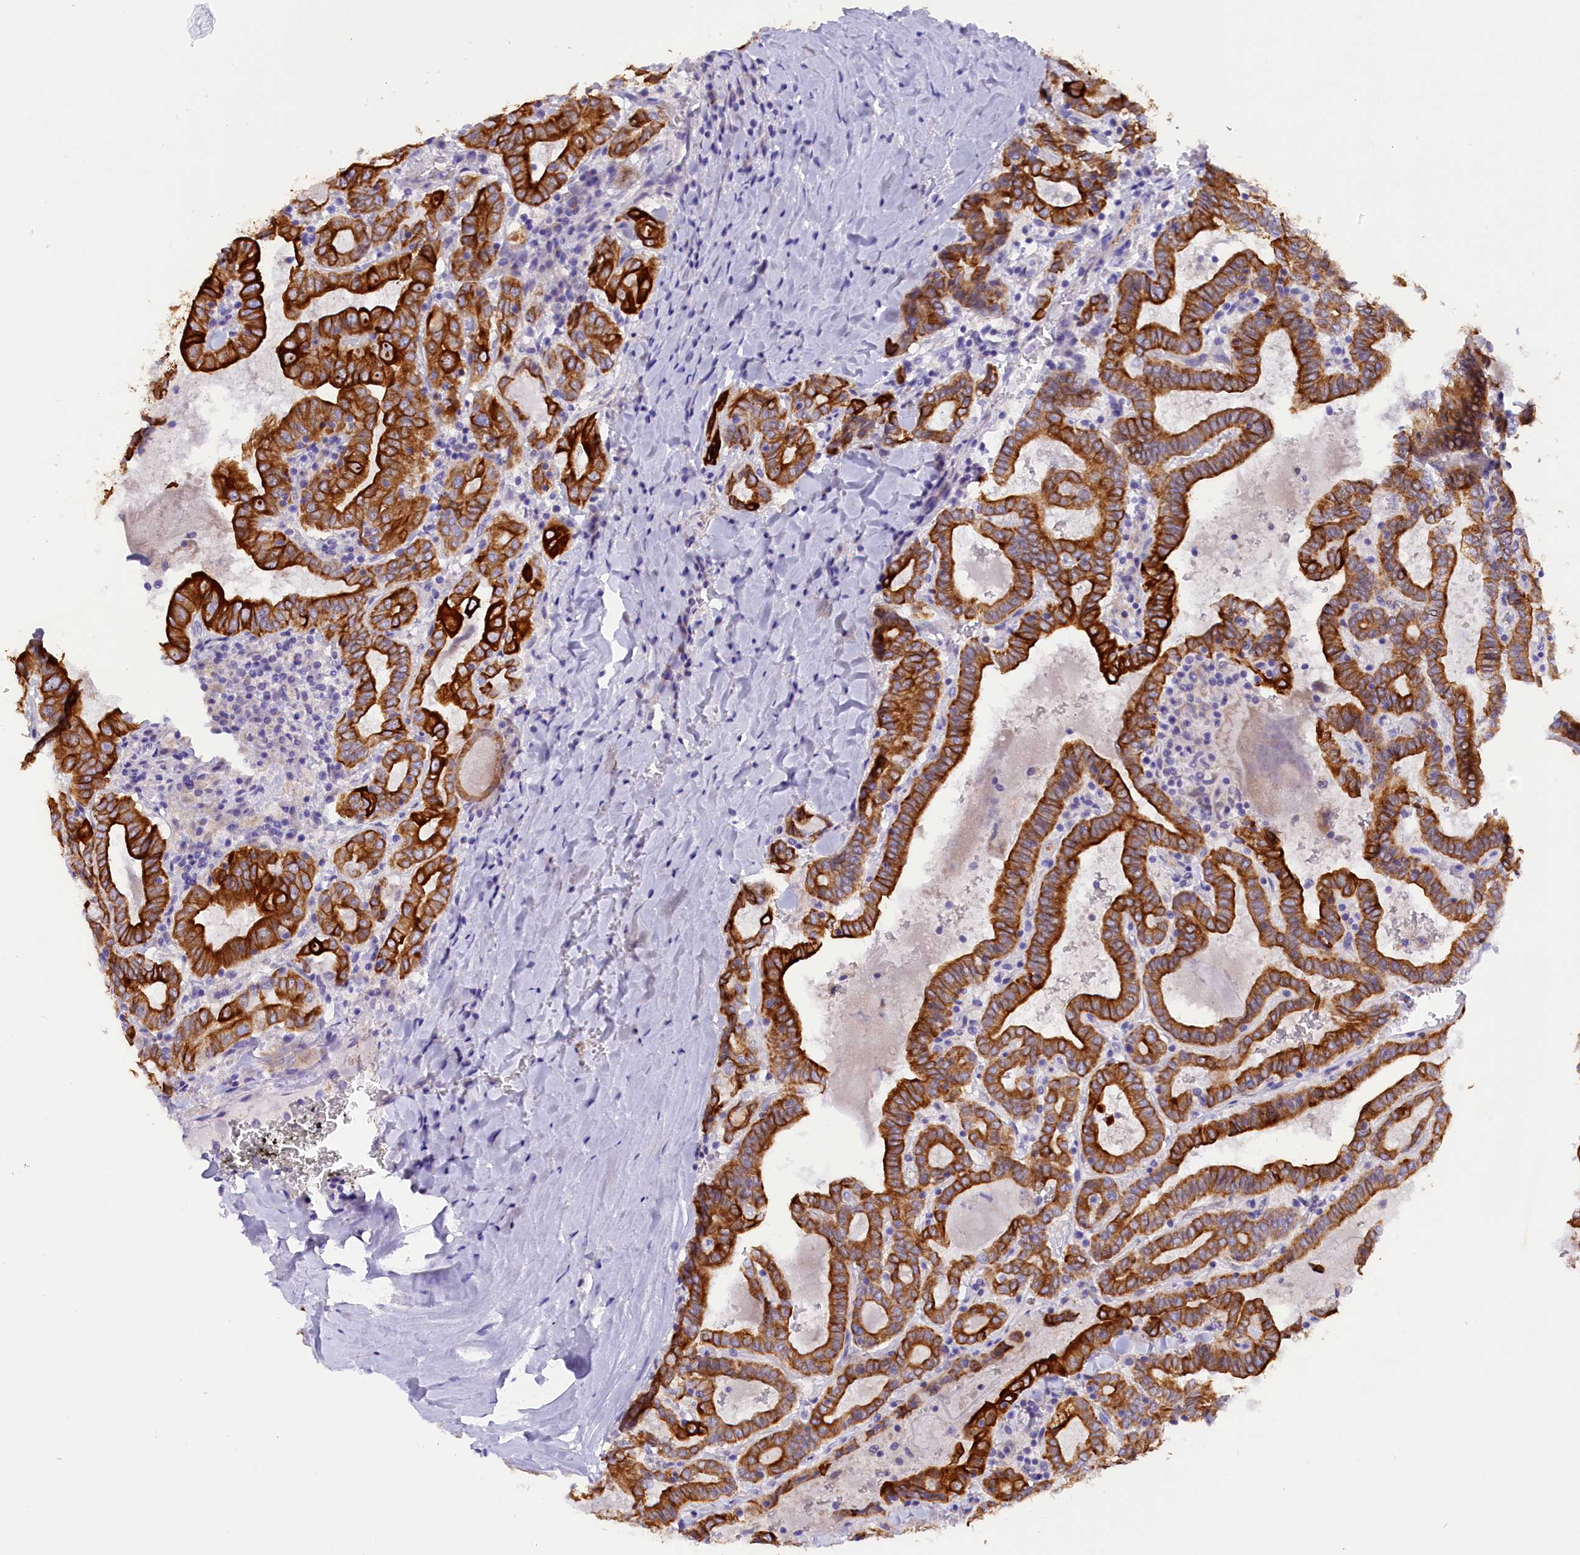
{"staining": {"intensity": "strong", "quantity": ">75%", "location": "cytoplasmic/membranous"}, "tissue": "thyroid cancer", "cell_type": "Tumor cells", "image_type": "cancer", "snomed": [{"axis": "morphology", "description": "Papillary adenocarcinoma, NOS"}, {"axis": "topography", "description": "Thyroid gland"}], "caption": "Strong cytoplasmic/membranous protein positivity is appreciated in about >75% of tumor cells in thyroid papillary adenocarcinoma. (IHC, brightfield microscopy, high magnification).", "gene": "PKIA", "patient": {"sex": "female", "age": 72}}